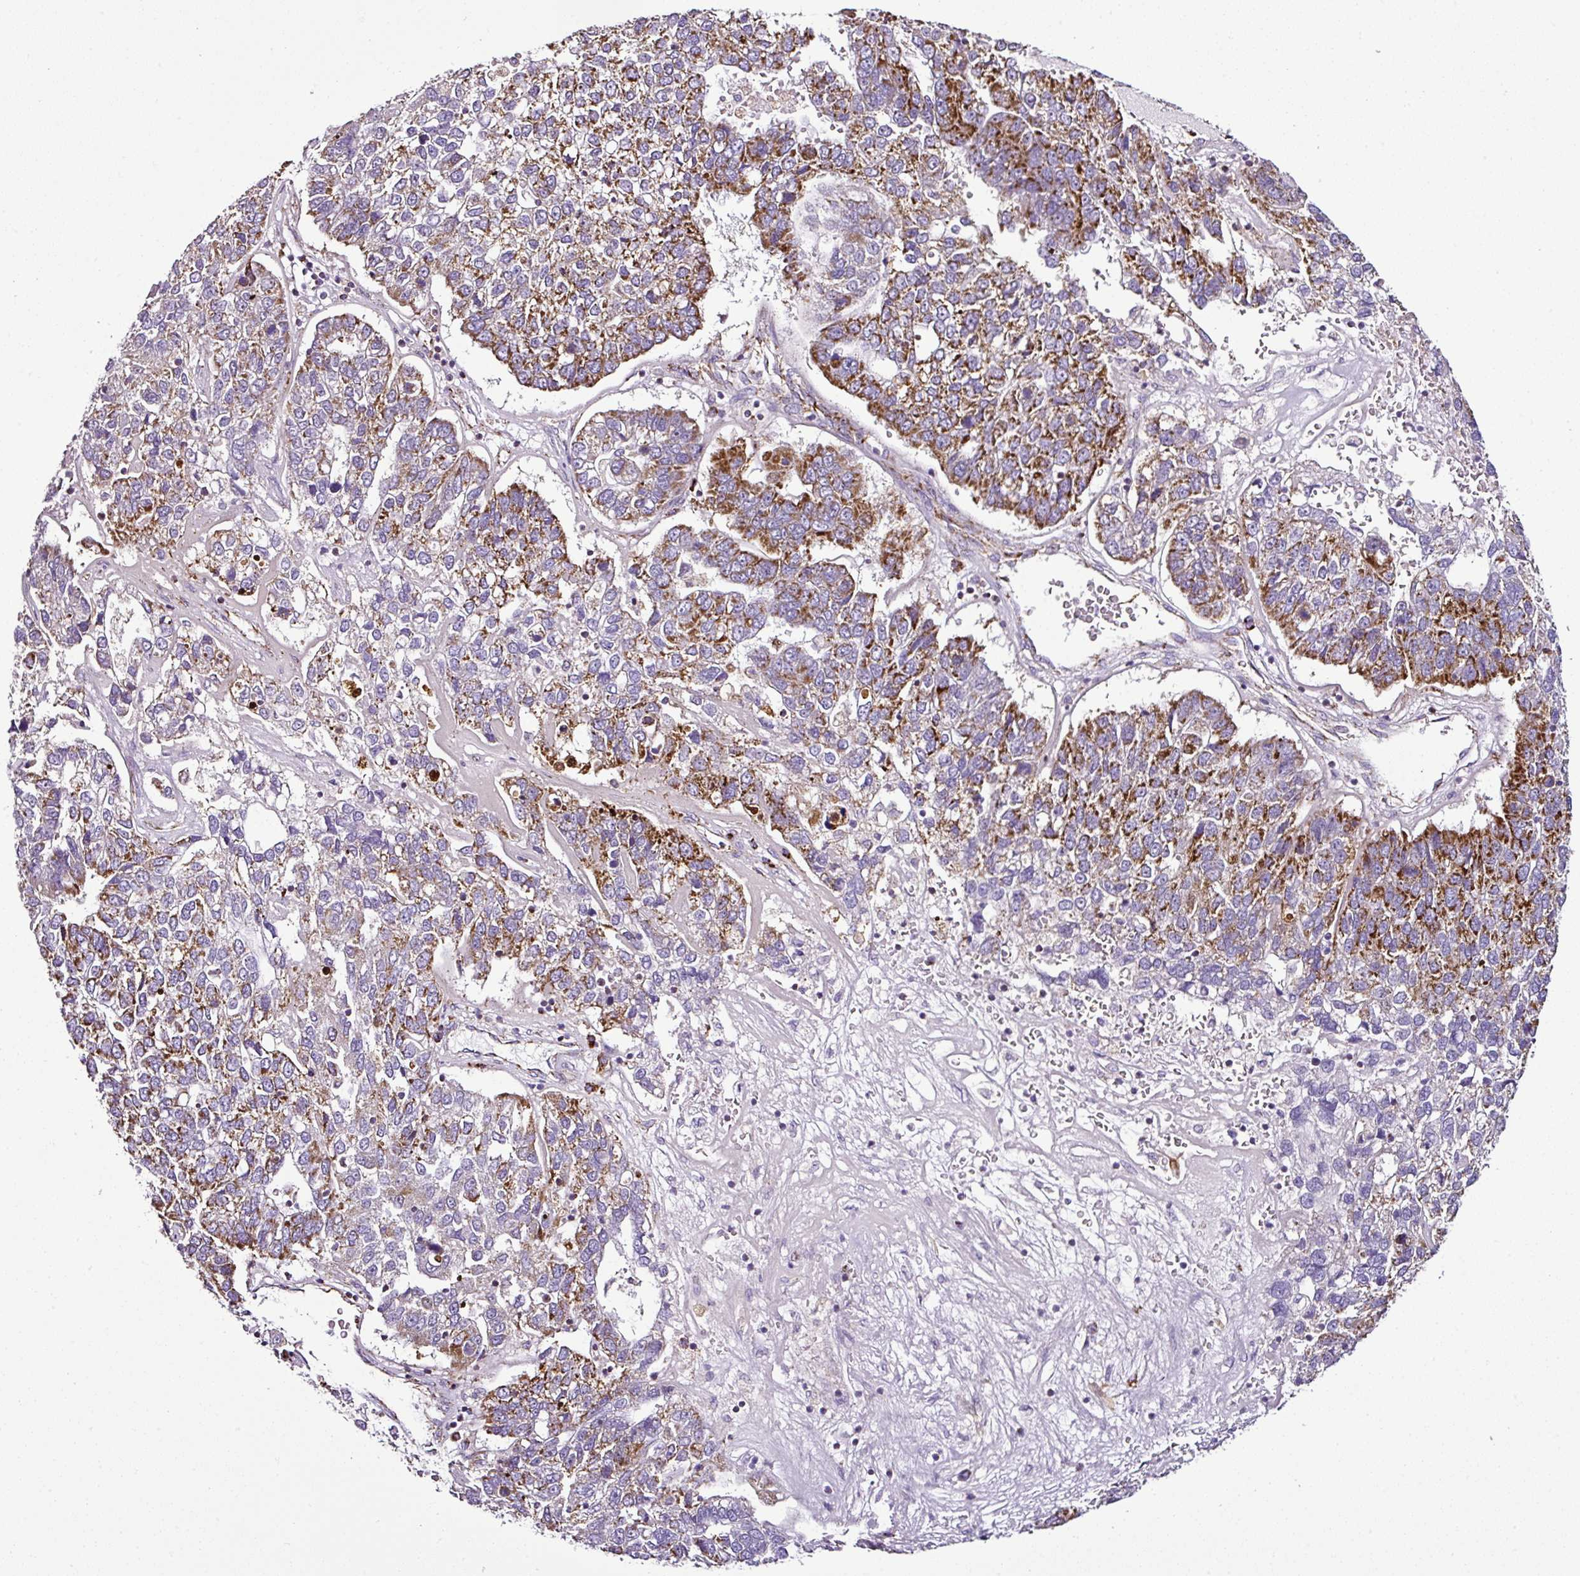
{"staining": {"intensity": "strong", "quantity": "25%-75%", "location": "cytoplasmic/membranous"}, "tissue": "pancreatic cancer", "cell_type": "Tumor cells", "image_type": "cancer", "snomed": [{"axis": "morphology", "description": "Adenocarcinoma, NOS"}, {"axis": "topography", "description": "Pancreas"}], "caption": "The image shows a brown stain indicating the presence of a protein in the cytoplasmic/membranous of tumor cells in pancreatic cancer. Nuclei are stained in blue.", "gene": "DPAGT1", "patient": {"sex": "female", "age": 61}}